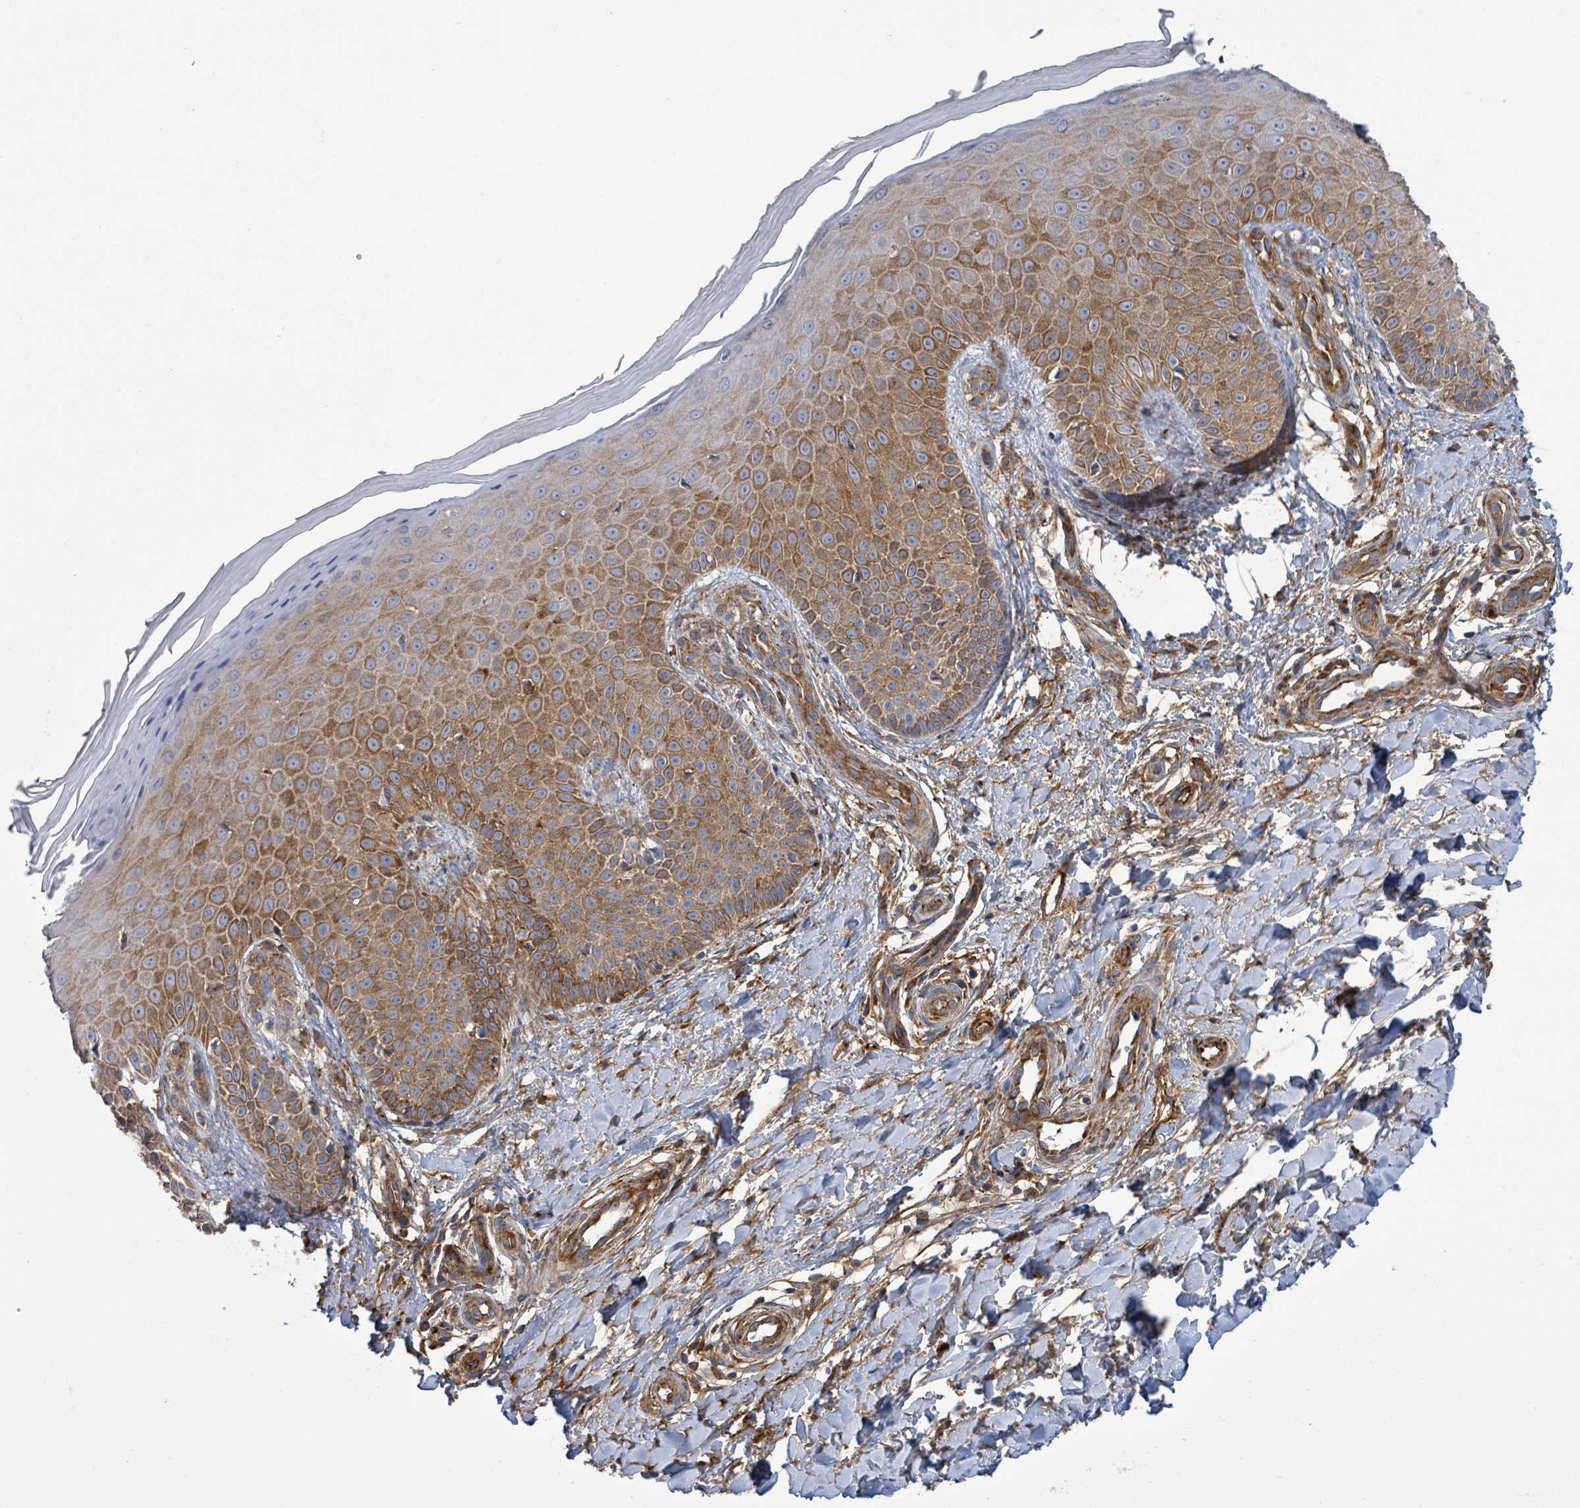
{"staining": {"intensity": "negative", "quantity": "none", "location": "none"}, "tissue": "skin", "cell_type": "Fibroblasts", "image_type": "normal", "snomed": [{"axis": "morphology", "description": "Normal tissue, NOS"}, {"axis": "topography", "description": "Skin"}], "caption": "IHC photomicrograph of benign human skin stained for a protein (brown), which reveals no expression in fibroblasts.", "gene": "EGFL7", "patient": {"sex": "male", "age": 81}}